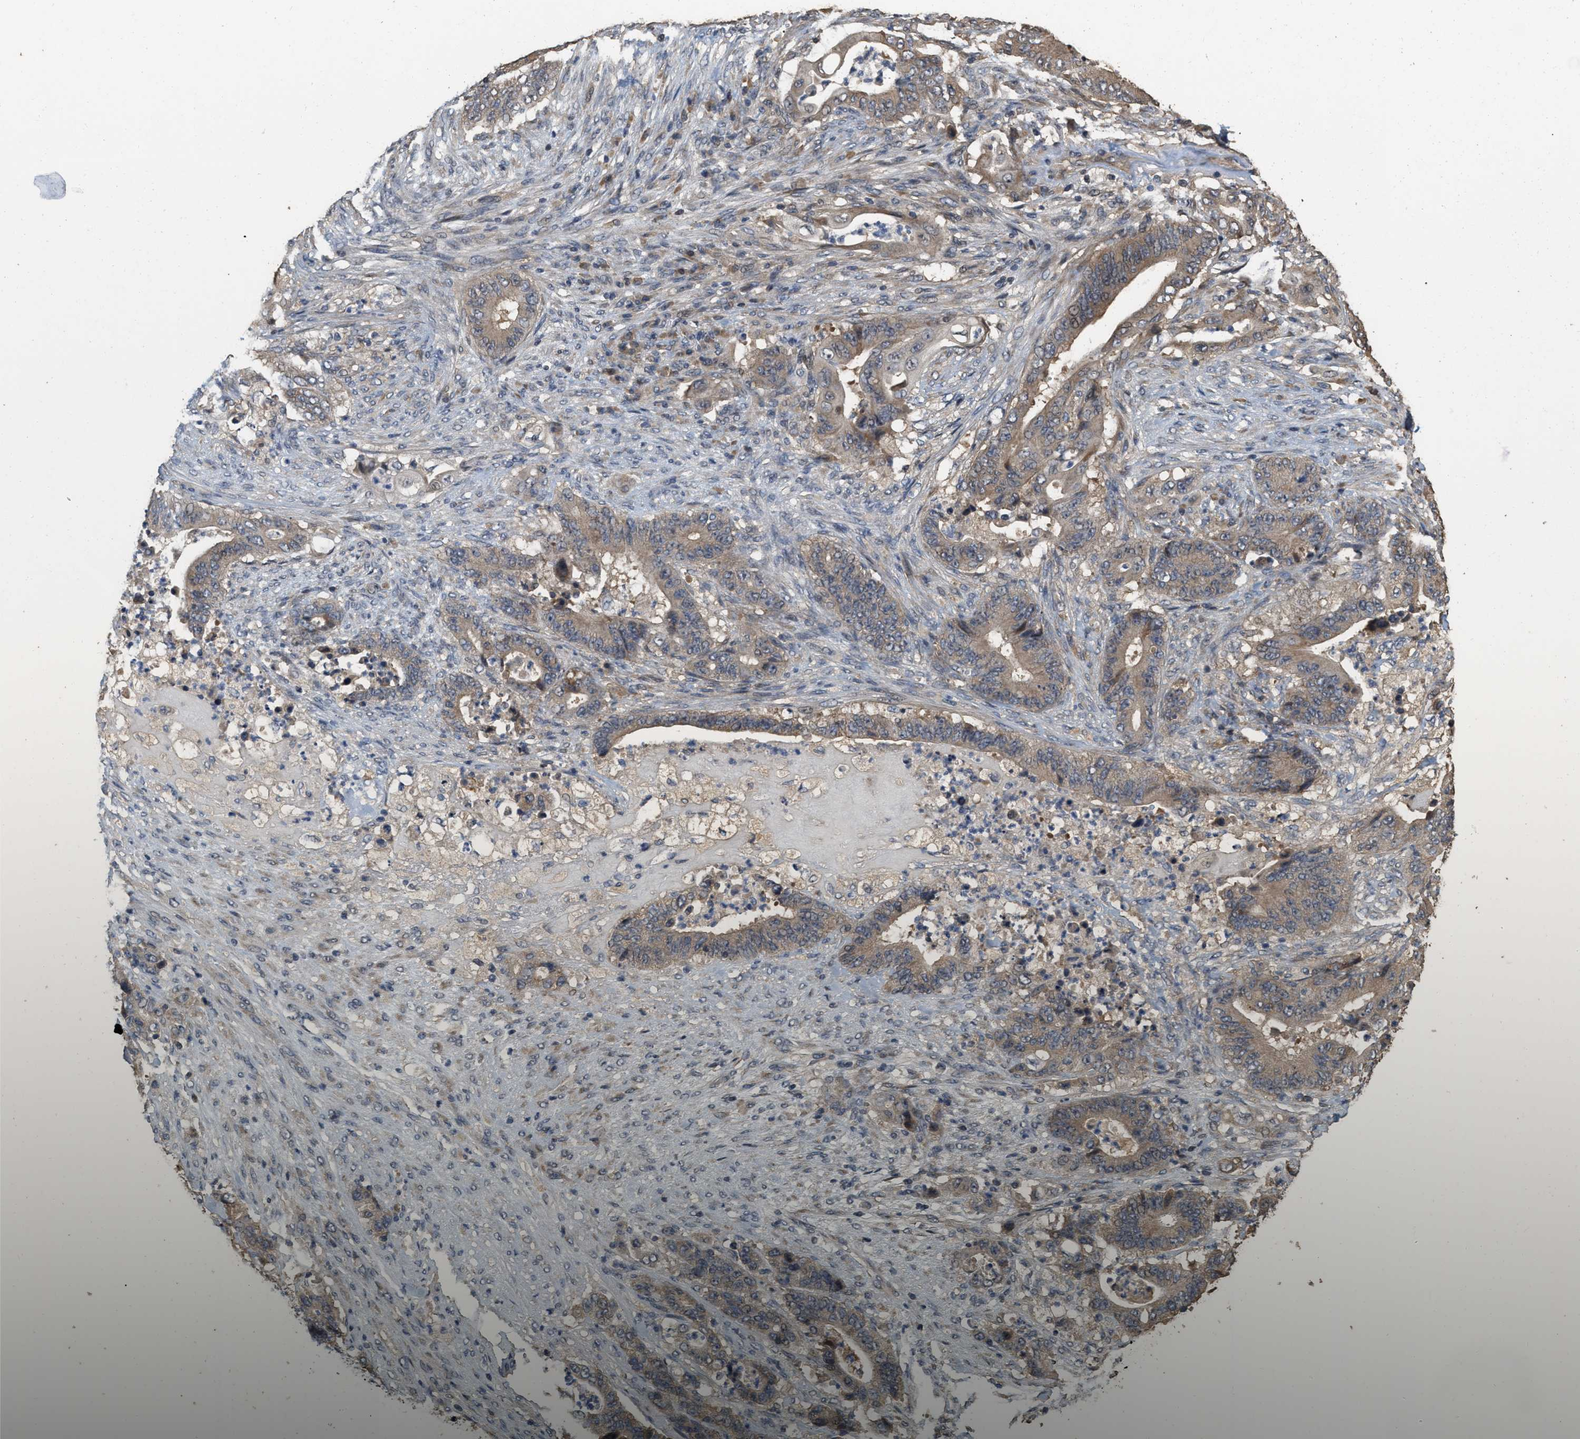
{"staining": {"intensity": "moderate", "quantity": ">75%", "location": "cytoplasmic/membranous"}, "tissue": "stomach cancer", "cell_type": "Tumor cells", "image_type": "cancer", "snomed": [{"axis": "morphology", "description": "Adenocarcinoma, NOS"}, {"axis": "topography", "description": "Stomach"}], "caption": "A brown stain highlights moderate cytoplasmic/membranous staining of a protein in stomach adenocarcinoma tumor cells. (Stains: DAB in brown, nuclei in blue, Microscopy: brightfield microscopy at high magnification).", "gene": "NCS1", "patient": {"sex": "female", "age": 73}}